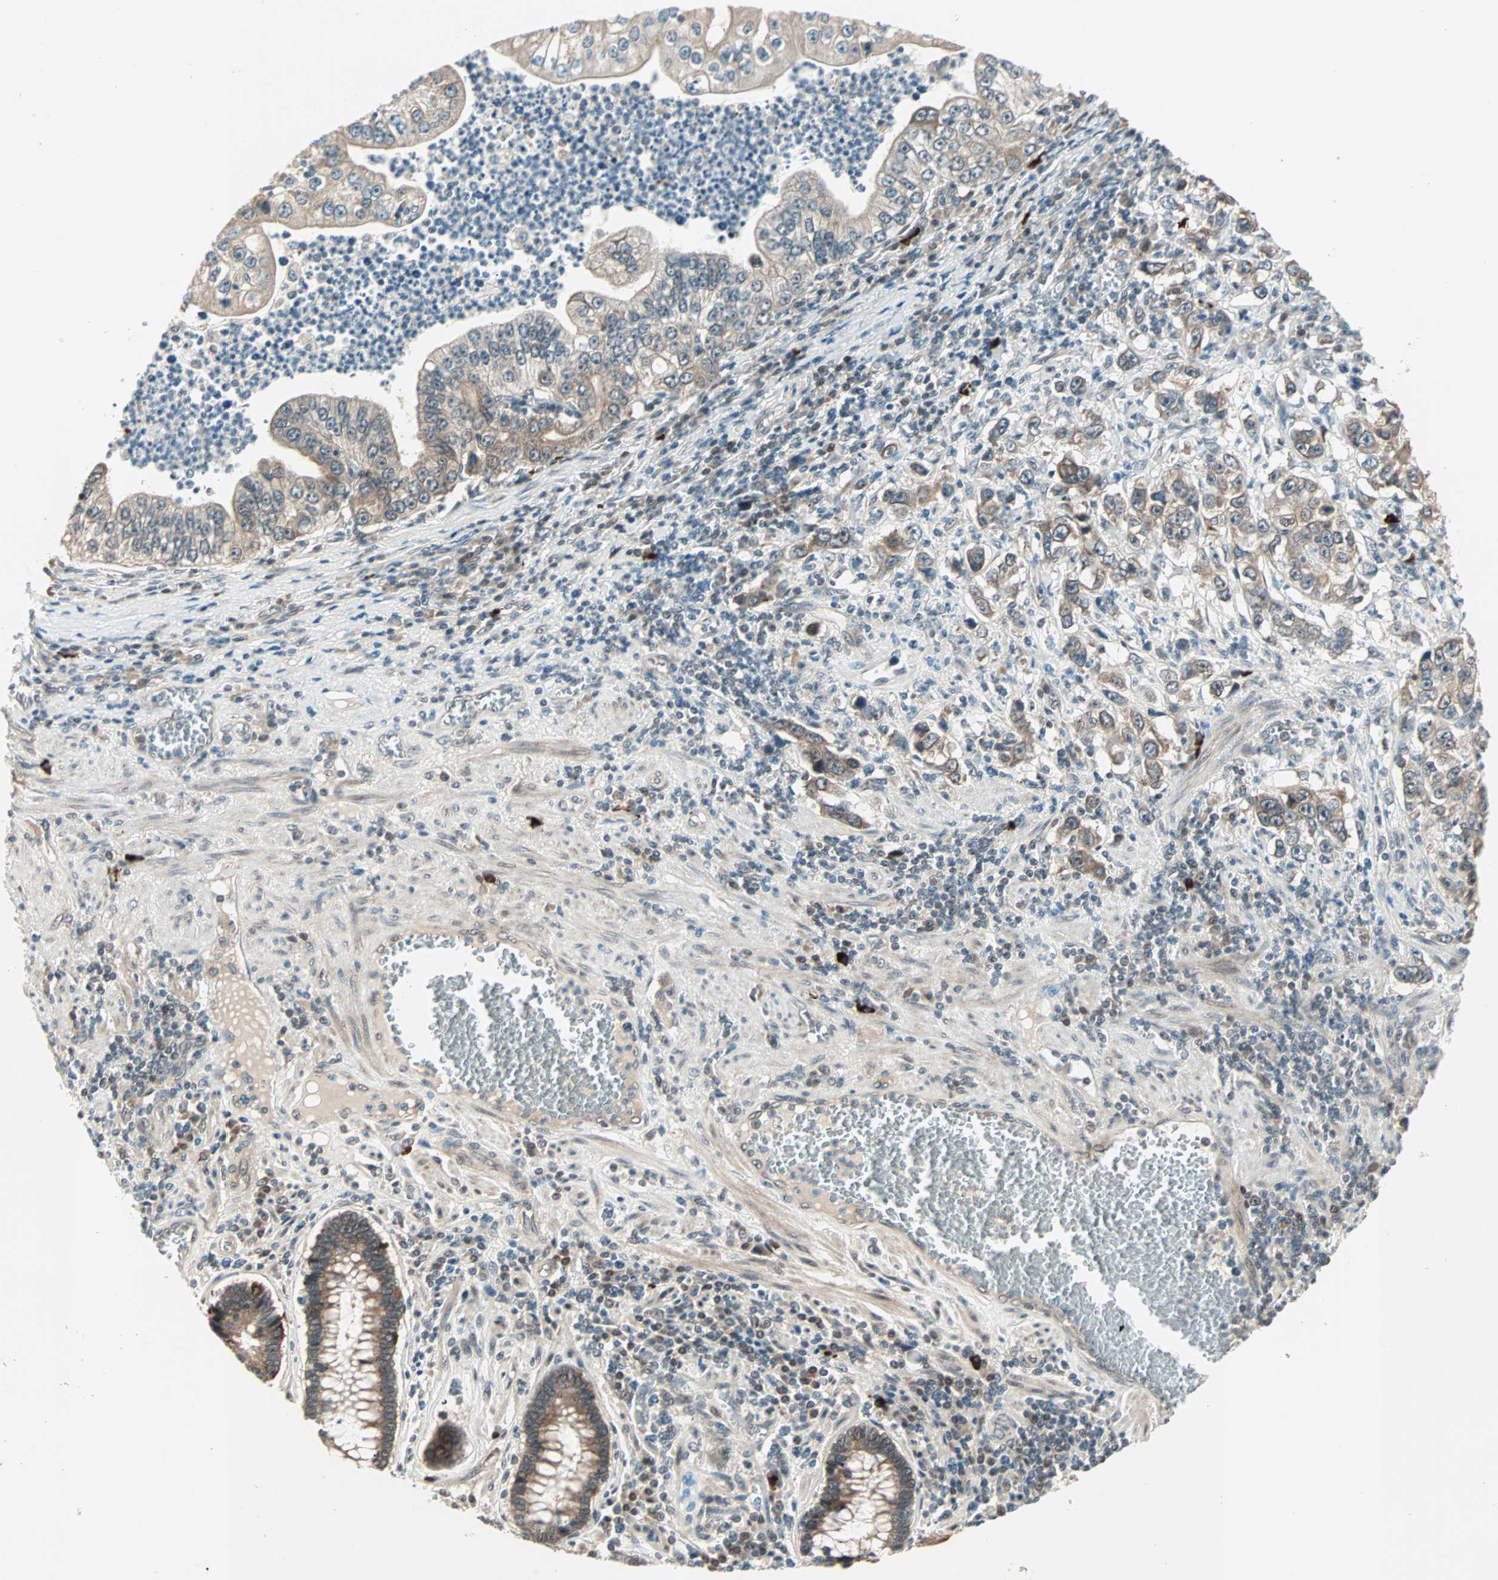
{"staining": {"intensity": "weak", "quantity": ">75%", "location": "cytoplasmic/membranous"}, "tissue": "stomach cancer", "cell_type": "Tumor cells", "image_type": "cancer", "snomed": [{"axis": "morphology", "description": "Adenocarcinoma, NOS"}, {"axis": "topography", "description": "Stomach, lower"}], "caption": "Human stomach adenocarcinoma stained with a brown dye exhibits weak cytoplasmic/membranous positive expression in approximately >75% of tumor cells.", "gene": "PGBD1", "patient": {"sex": "female", "age": 72}}